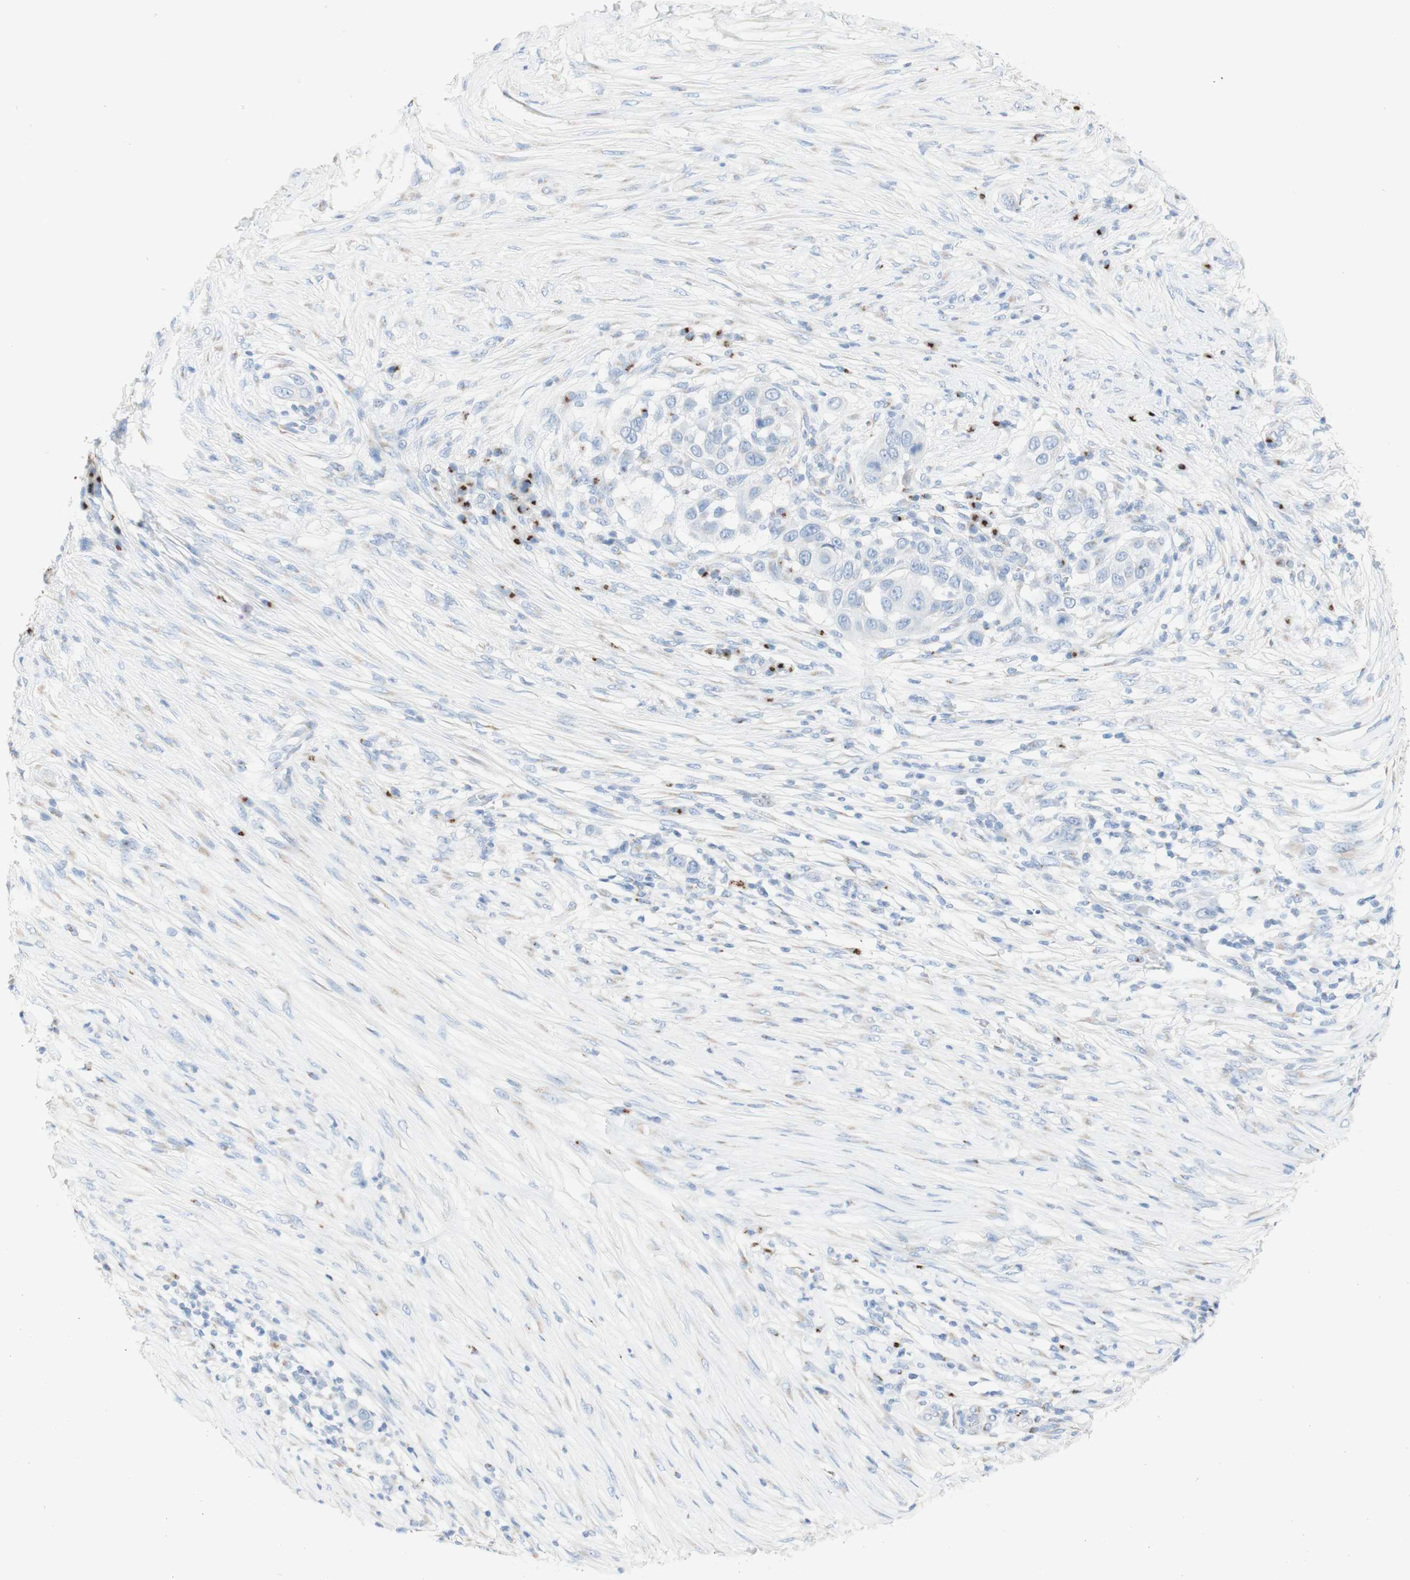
{"staining": {"intensity": "negative", "quantity": "none", "location": "none"}, "tissue": "skin cancer", "cell_type": "Tumor cells", "image_type": "cancer", "snomed": [{"axis": "morphology", "description": "Squamous cell carcinoma, NOS"}, {"axis": "topography", "description": "Skin"}], "caption": "High magnification brightfield microscopy of squamous cell carcinoma (skin) stained with DAB (brown) and counterstained with hematoxylin (blue): tumor cells show no significant expression. (Brightfield microscopy of DAB immunohistochemistry at high magnification).", "gene": "MANEA", "patient": {"sex": "female", "age": 44}}